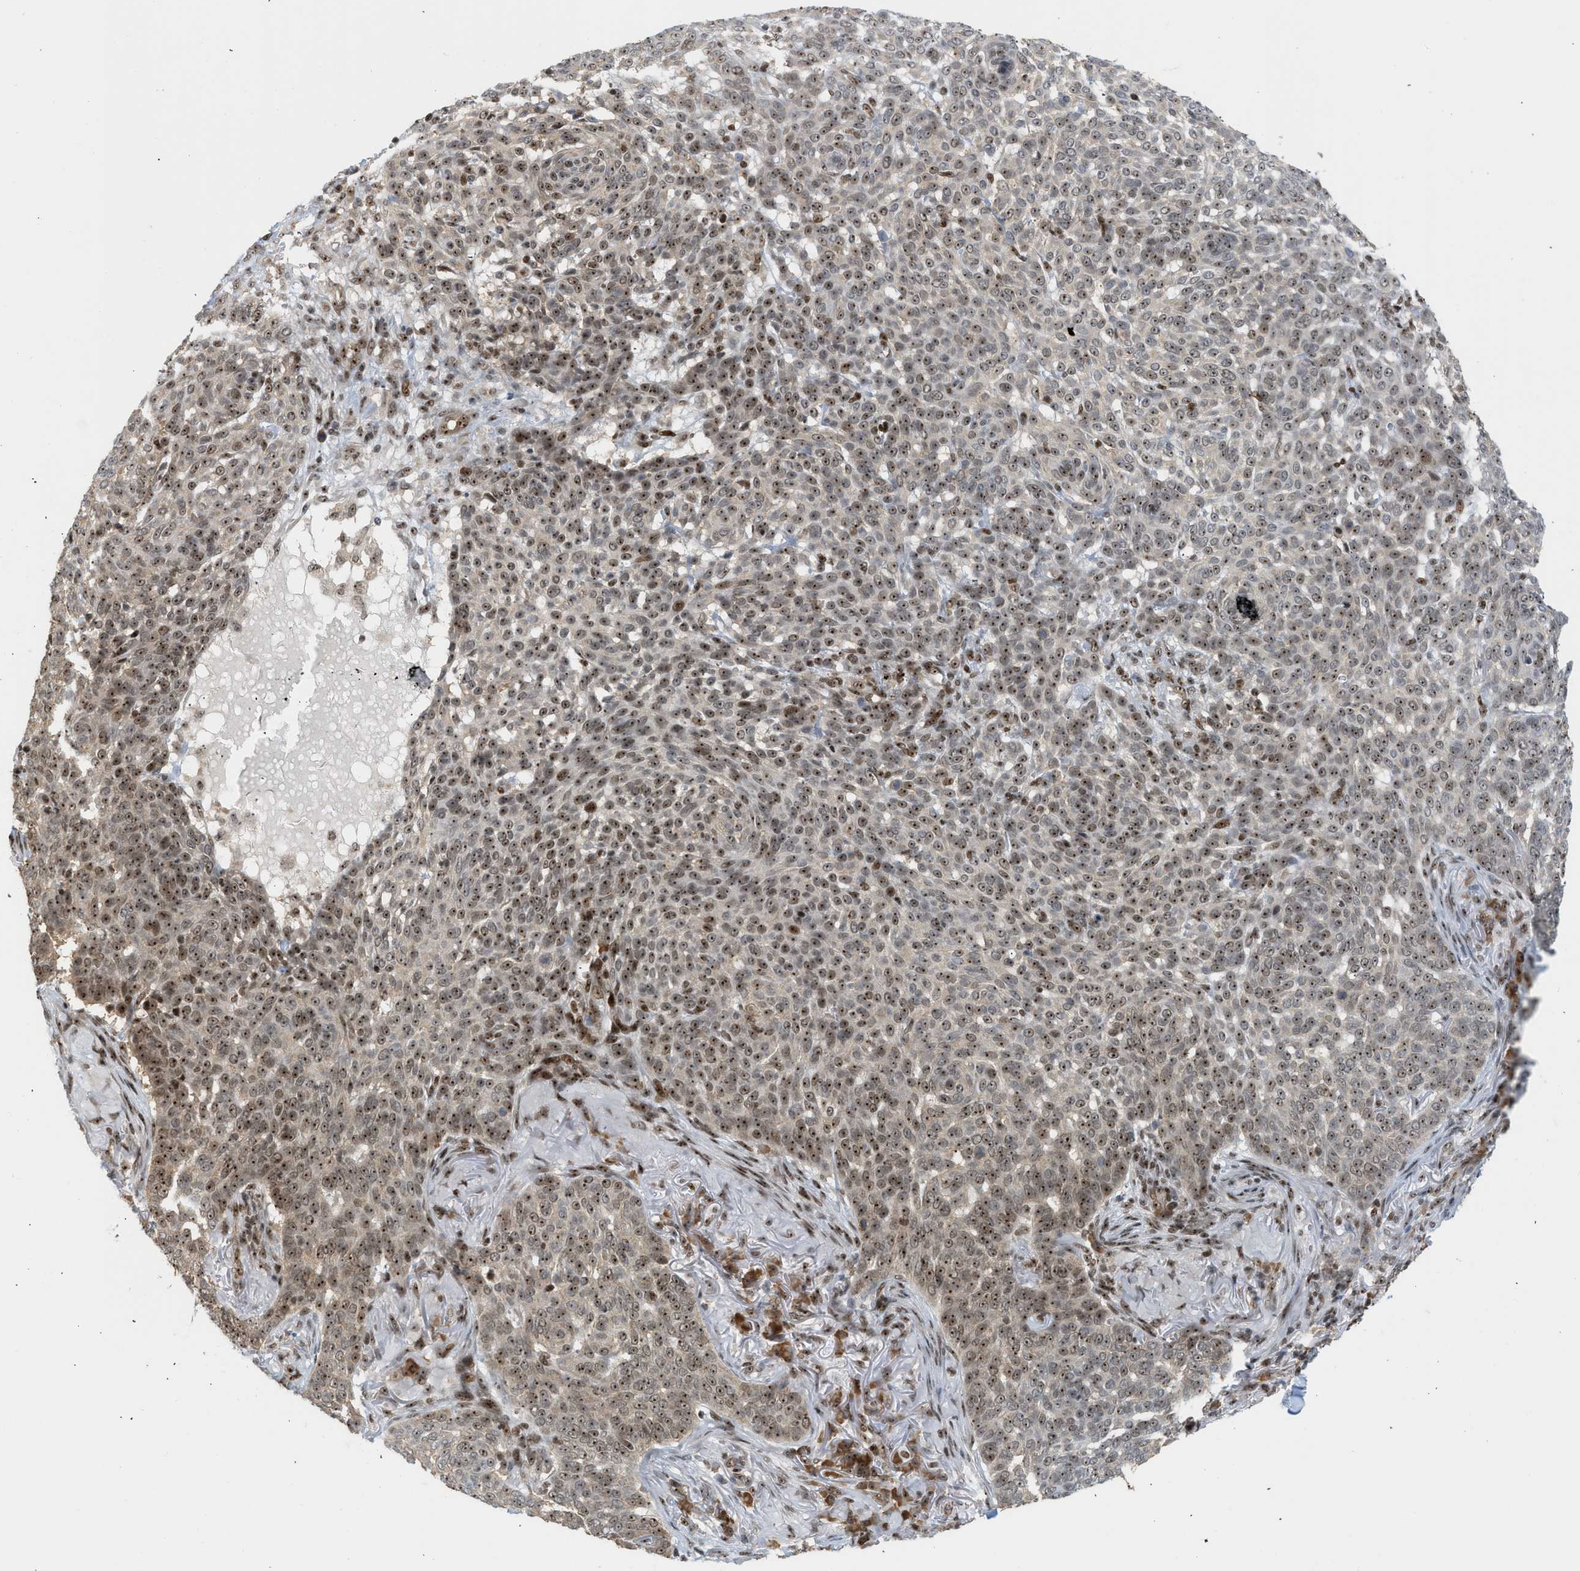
{"staining": {"intensity": "moderate", "quantity": ">75%", "location": "nuclear"}, "tissue": "skin cancer", "cell_type": "Tumor cells", "image_type": "cancer", "snomed": [{"axis": "morphology", "description": "Basal cell carcinoma"}, {"axis": "topography", "description": "Skin"}], "caption": "Moderate nuclear positivity is present in about >75% of tumor cells in skin basal cell carcinoma. The staining was performed using DAB, with brown indicating positive protein expression. Nuclei are stained blue with hematoxylin.", "gene": "ZNF22", "patient": {"sex": "male", "age": 85}}